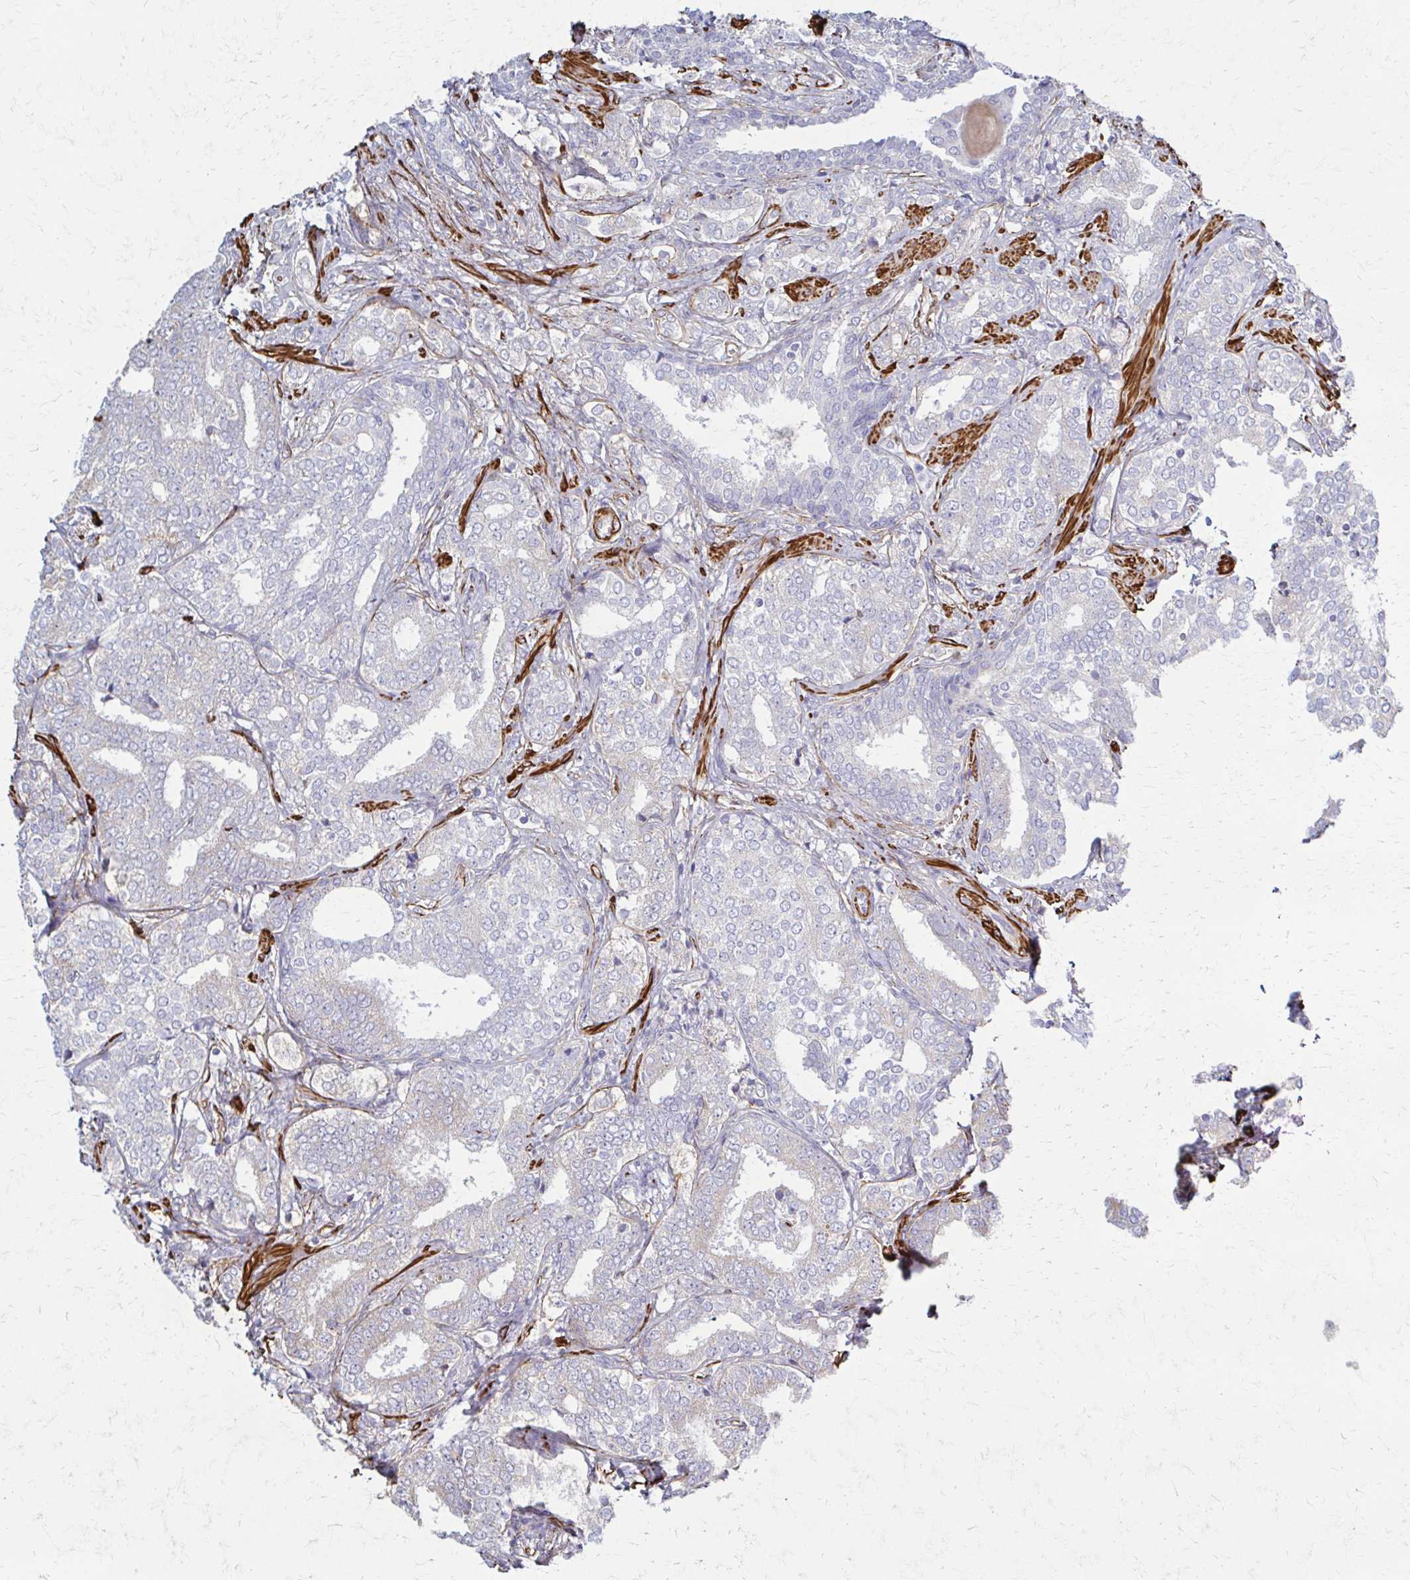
{"staining": {"intensity": "negative", "quantity": "none", "location": "none"}, "tissue": "prostate cancer", "cell_type": "Tumor cells", "image_type": "cancer", "snomed": [{"axis": "morphology", "description": "Adenocarcinoma, High grade"}, {"axis": "topography", "description": "Prostate"}], "caption": "There is no significant expression in tumor cells of prostate cancer (adenocarcinoma (high-grade)). (DAB IHC visualized using brightfield microscopy, high magnification).", "gene": "TIMMDC1", "patient": {"sex": "male", "age": 72}}